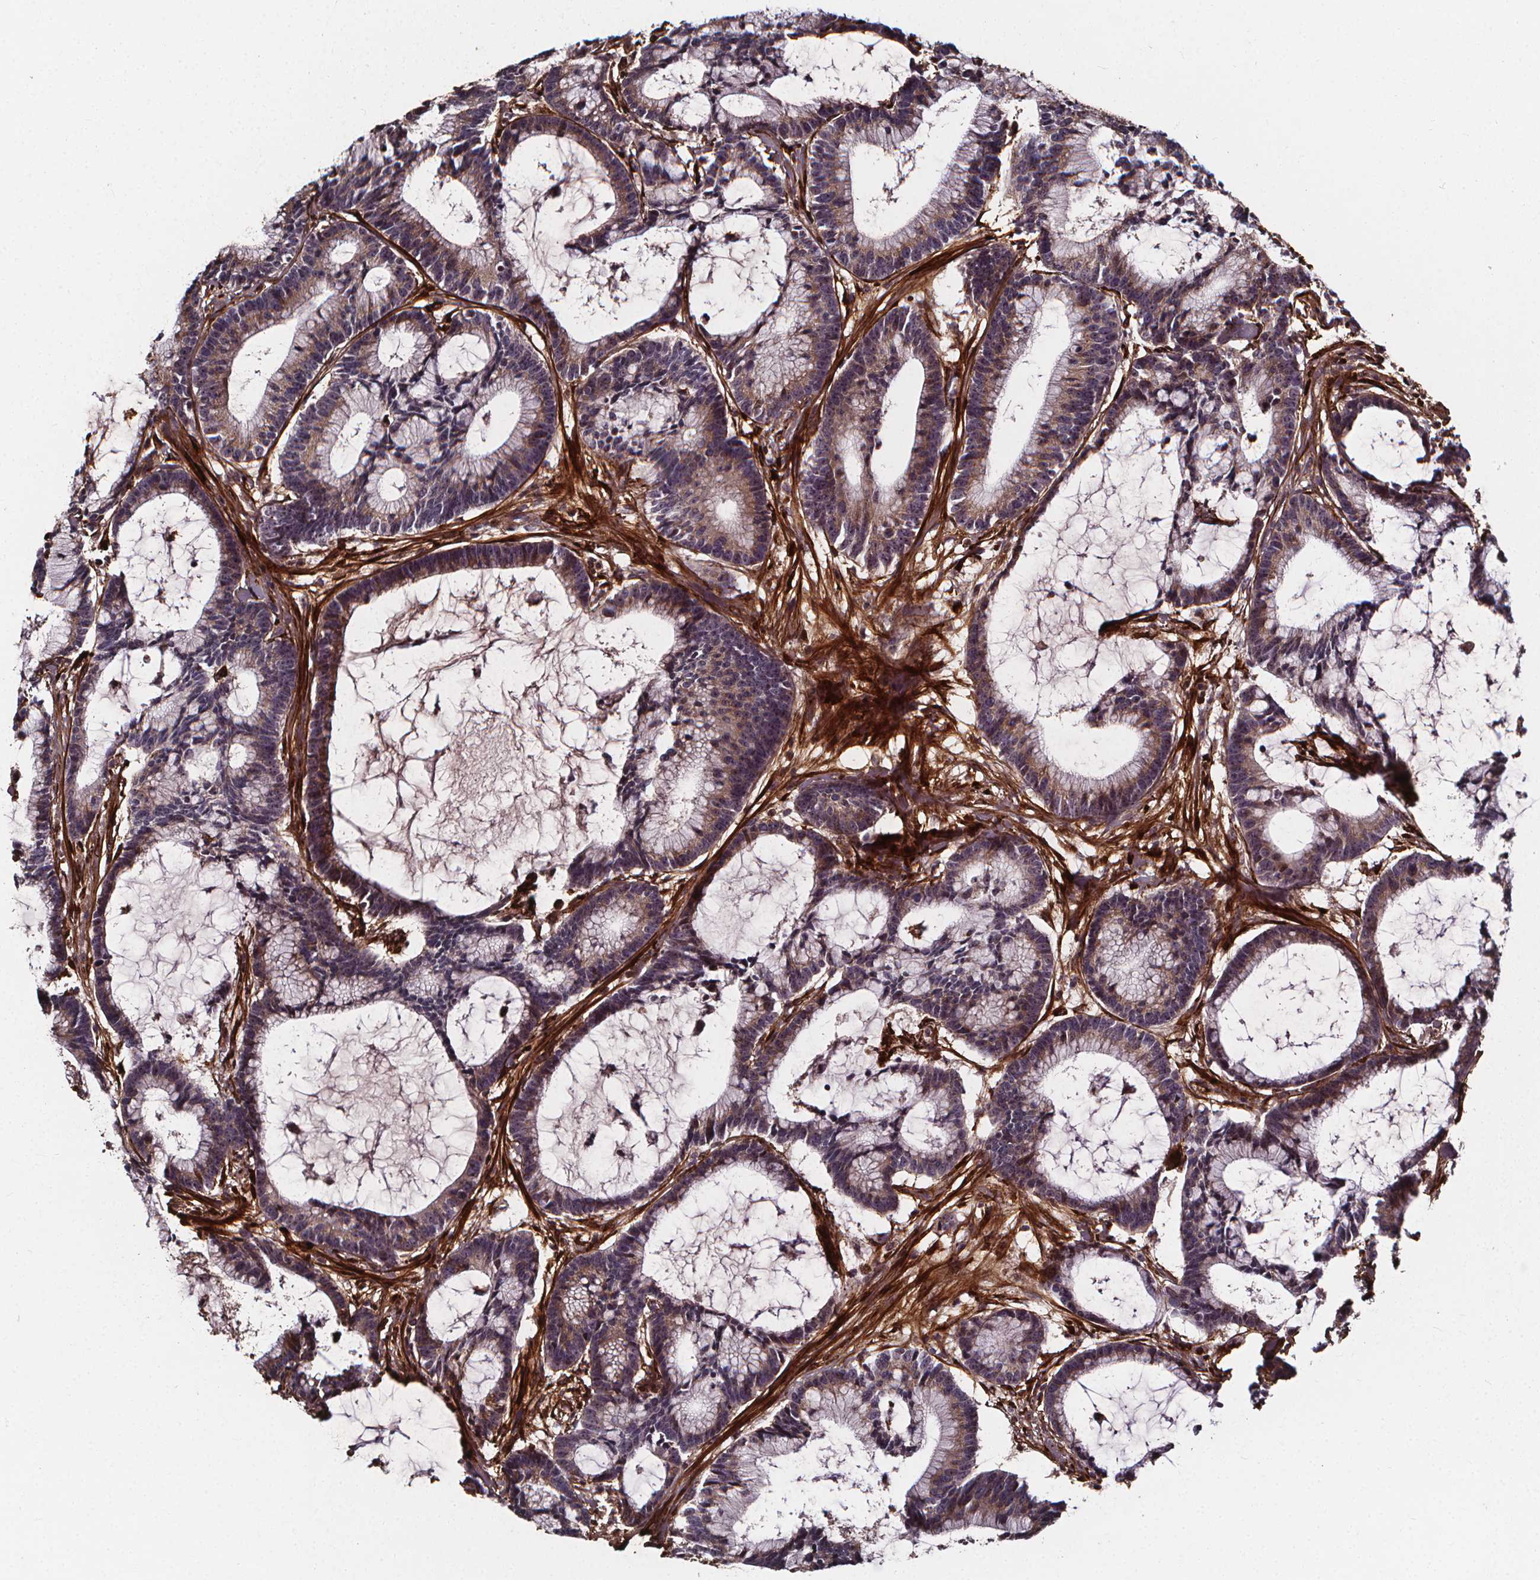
{"staining": {"intensity": "weak", "quantity": "25%-75%", "location": "cytoplasmic/membranous"}, "tissue": "colorectal cancer", "cell_type": "Tumor cells", "image_type": "cancer", "snomed": [{"axis": "morphology", "description": "Adenocarcinoma, NOS"}, {"axis": "topography", "description": "Colon"}], "caption": "The image exhibits immunohistochemical staining of adenocarcinoma (colorectal). There is weak cytoplasmic/membranous staining is seen in about 25%-75% of tumor cells. The protein is stained brown, and the nuclei are stained in blue (DAB IHC with brightfield microscopy, high magnification).", "gene": "AEBP1", "patient": {"sex": "female", "age": 78}}